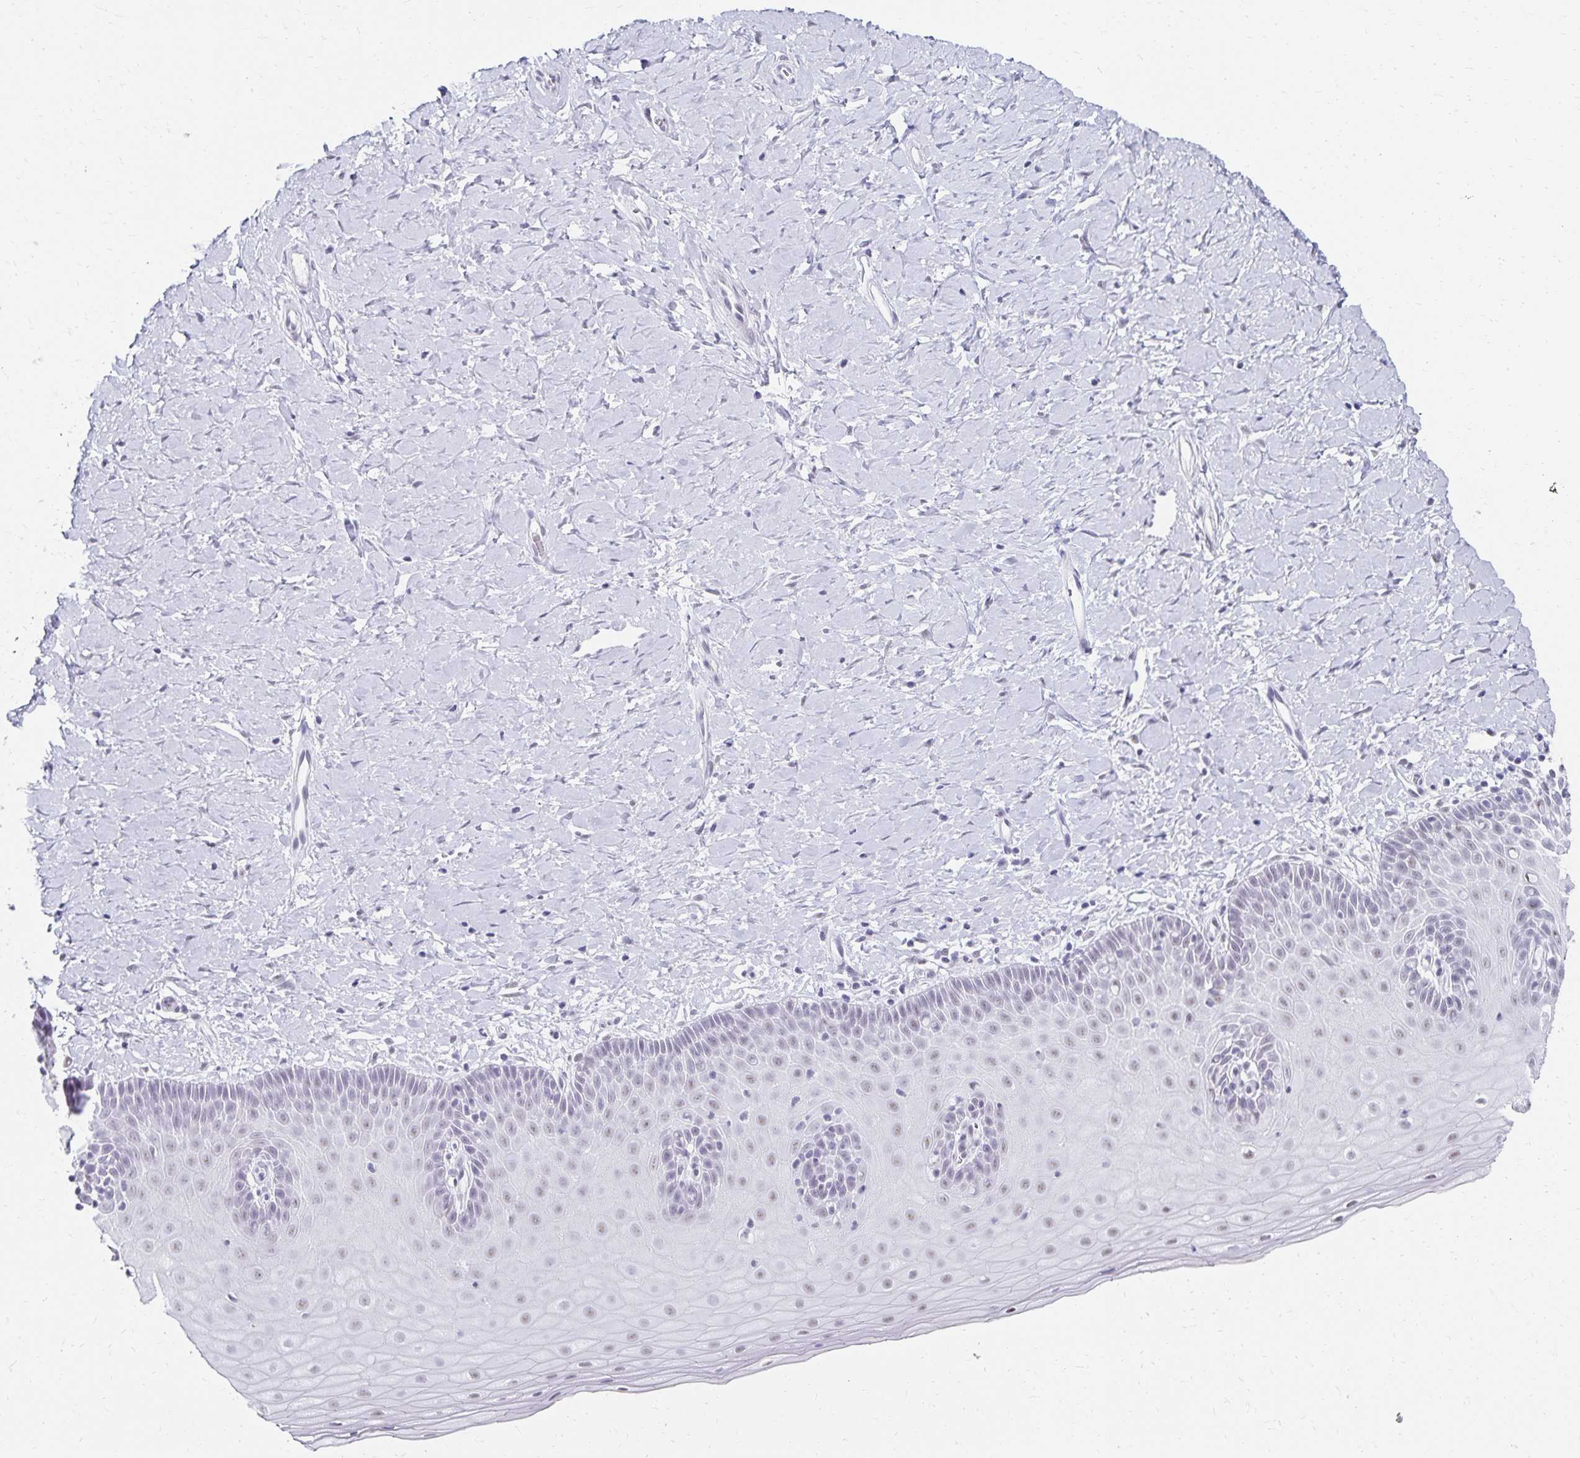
{"staining": {"intensity": "negative", "quantity": "none", "location": "none"}, "tissue": "cervix", "cell_type": "Squamous epithelial cells", "image_type": "normal", "snomed": [{"axis": "morphology", "description": "Normal tissue, NOS"}, {"axis": "topography", "description": "Cervix"}], "caption": "A photomicrograph of human cervix is negative for staining in squamous epithelial cells. The staining was performed using DAB to visualize the protein expression in brown, while the nuclei were stained in blue with hematoxylin (Magnification: 20x).", "gene": "C20orf85", "patient": {"sex": "female", "age": 37}}